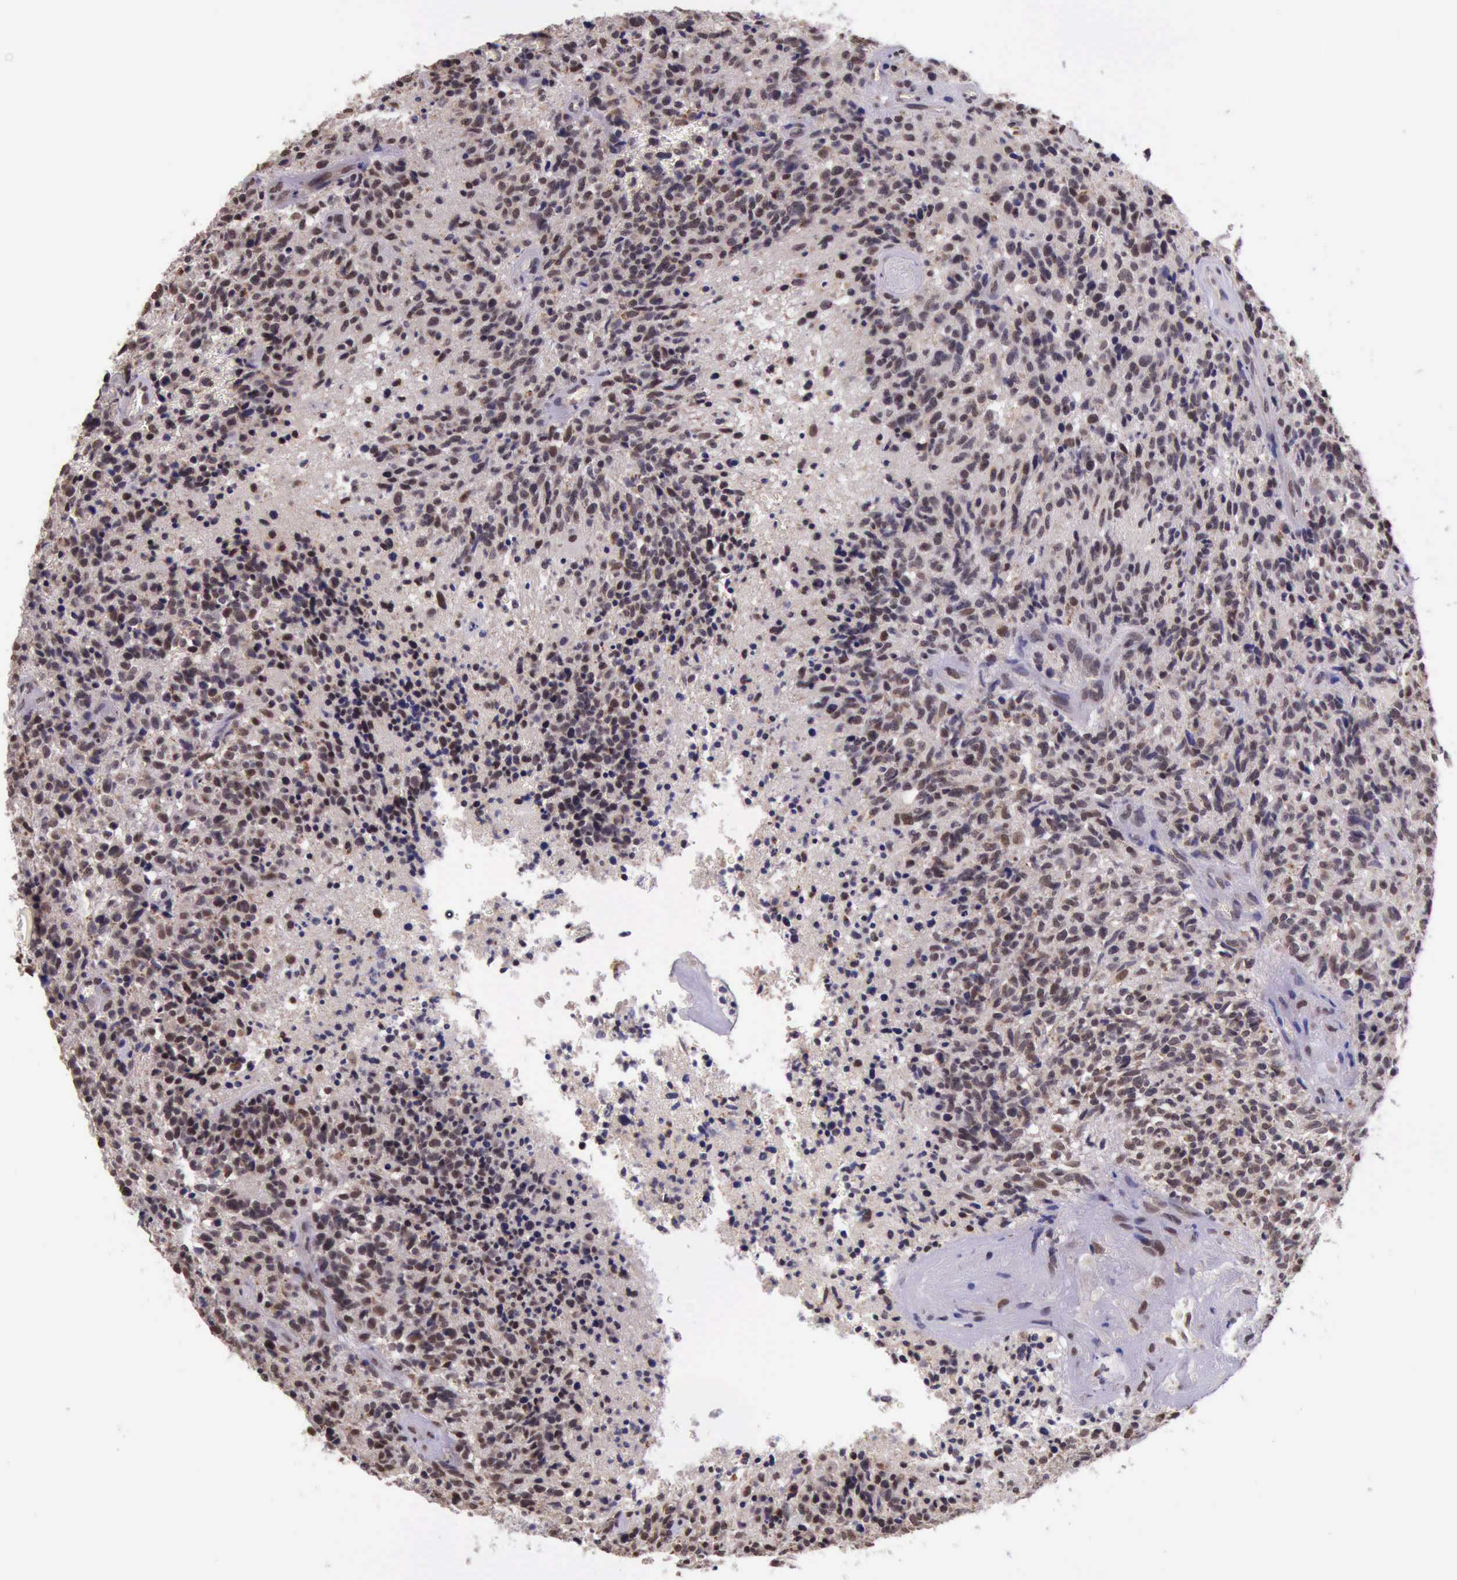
{"staining": {"intensity": "moderate", "quantity": ">75%", "location": "nuclear"}, "tissue": "glioma", "cell_type": "Tumor cells", "image_type": "cancer", "snomed": [{"axis": "morphology", "description": "Glioma, malignant, High grade"}, {"axis": "topography", "description": "Brain"}], "caption": "Moderate nuclear protein positivity is appreciated in approximately >75% of tumor cells in malignant high-grade glioma.", "gene": "PRPF39", "patient": {"sex": "male", "age": 36}}